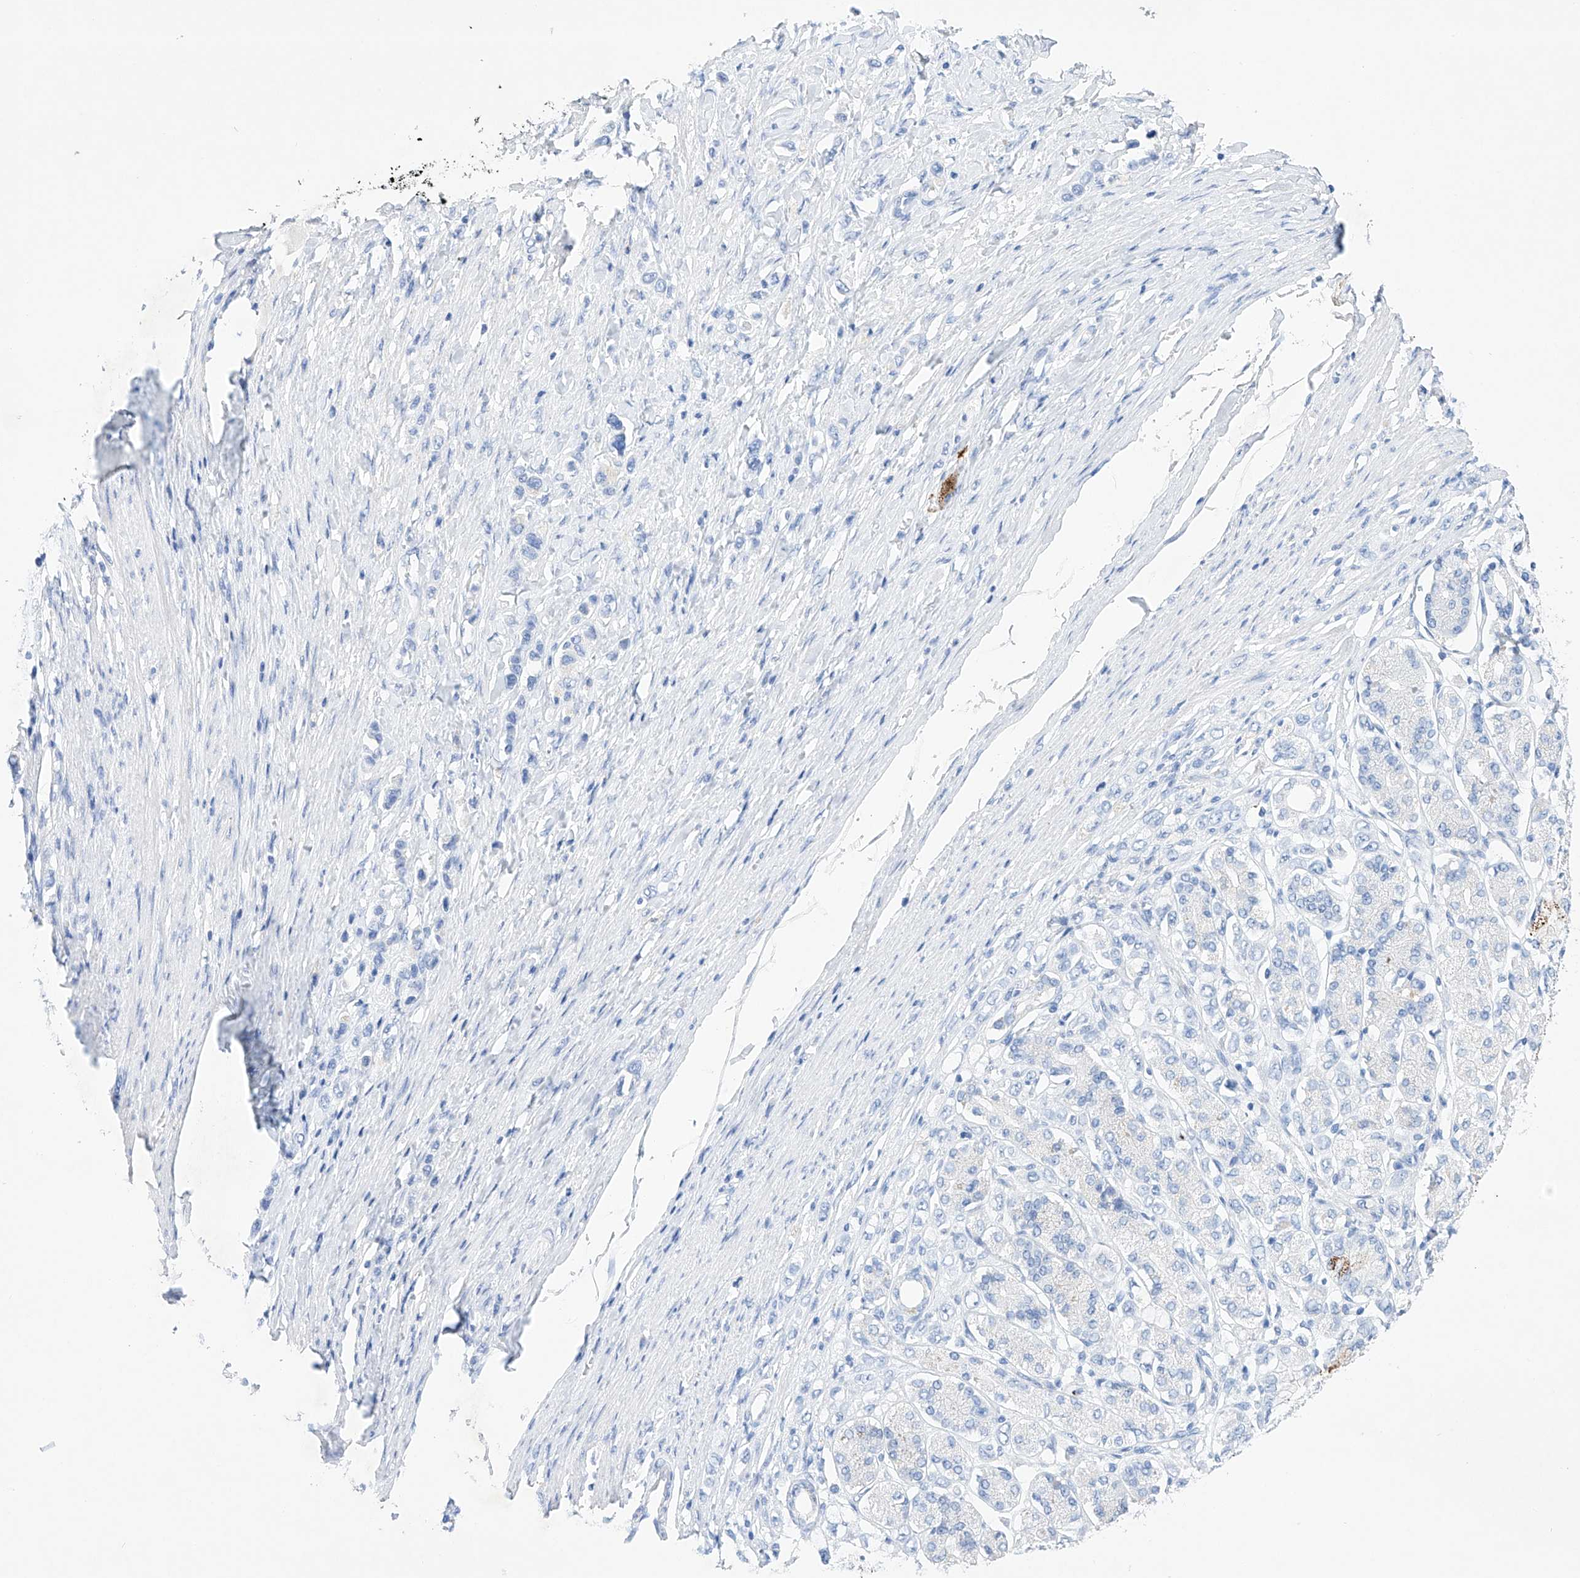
{"staining": {"intensity": "negative", "quantity": "none", "location": "none"}, "tissue": "stomach cancer", "cell_type": "Tumor cells", "image_type": "cancer", "snomed": [{"axis": "morphology", "description": "Adenocarcinoma, NOS"}, {"axis": "topography", "description": "Stomach"}], "caption": "This is a histopathology image of immunohistochemistry (IHC) staining of stomach cancer (adenocarcinoma), which shows no expression in tumor cells. Brightfield microscopy of IHC stained with DAB (brown) and hematoxylin (blue), captured at high magnification.", "gene": "LURAP1", "patient": {"sex": "female", "age": 65}}